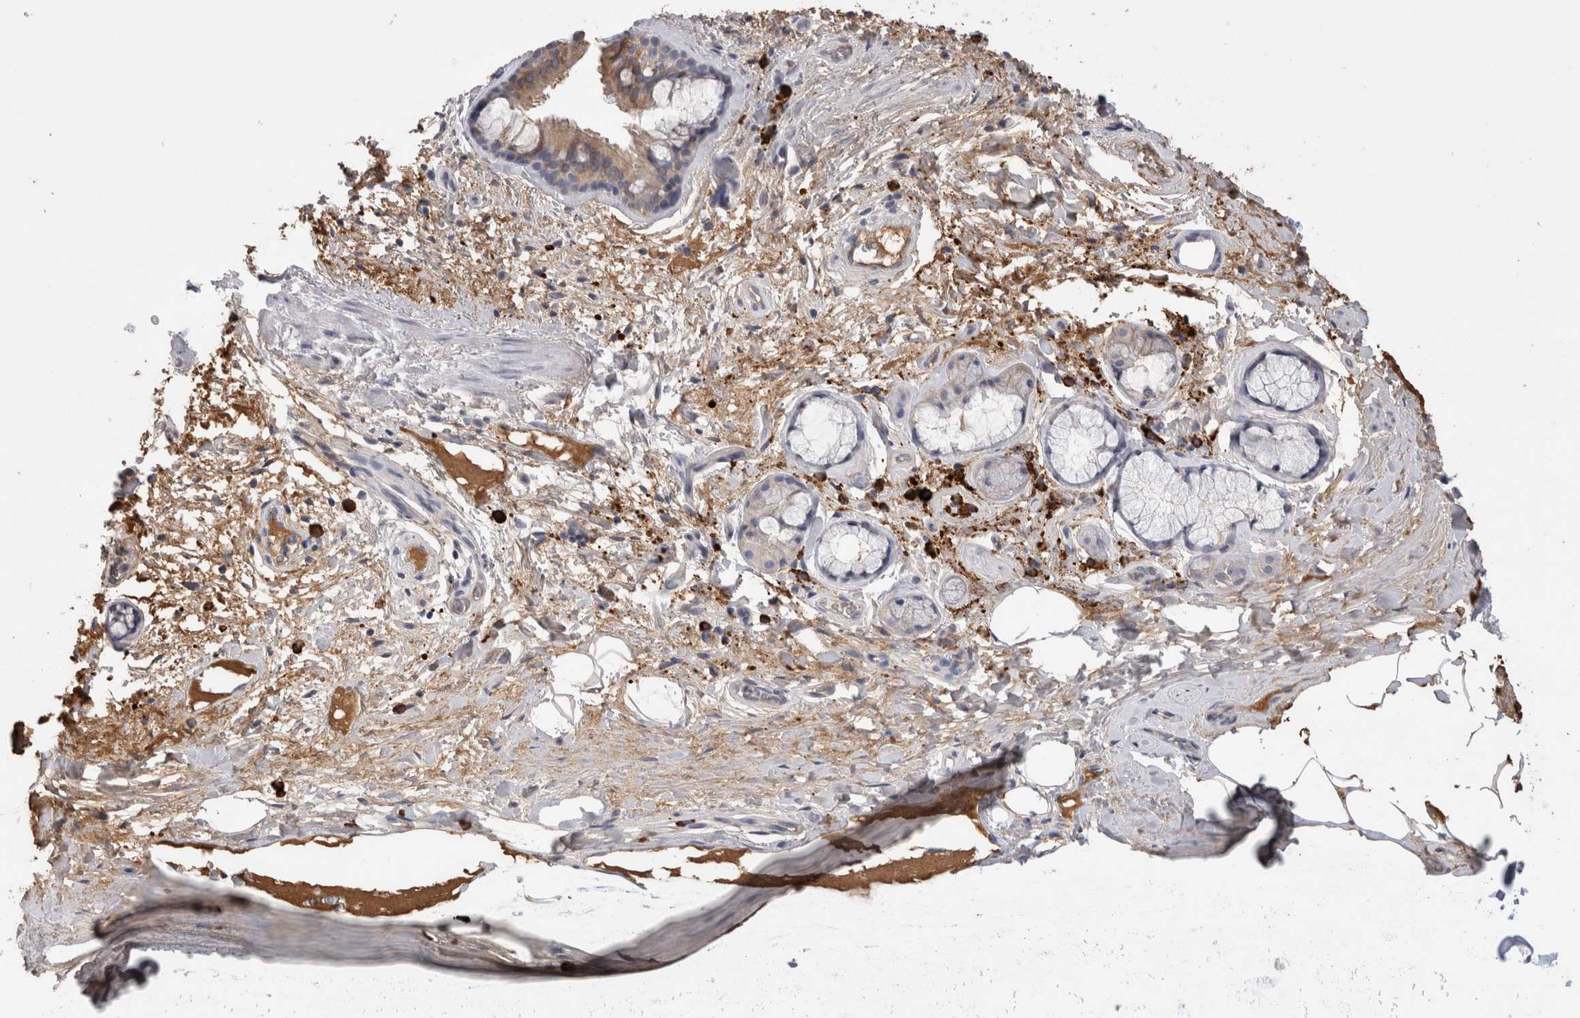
{"staining": {"intensity": "moderate", "quantity": "25%-75%", "location": "cytoplasmic/membranous"}, "tissue": "bronchus", "cell_type": "Respiratory epithelial cells", "image_type": "normal", "snomed": [{"axis": "morphology", "description": "Normal tissue, NOS"}, {"axis": "topography", "description": "Cartilage tissue"}], "caption": "Protein analysis of benign bronchus demonstrates moderate cytoplasmic/membranous positivity in approximately 25%-75% of respiratory epithelial cells.", "gene": "PPP3CC", "patient": {"sex": "female", "age": 63}}